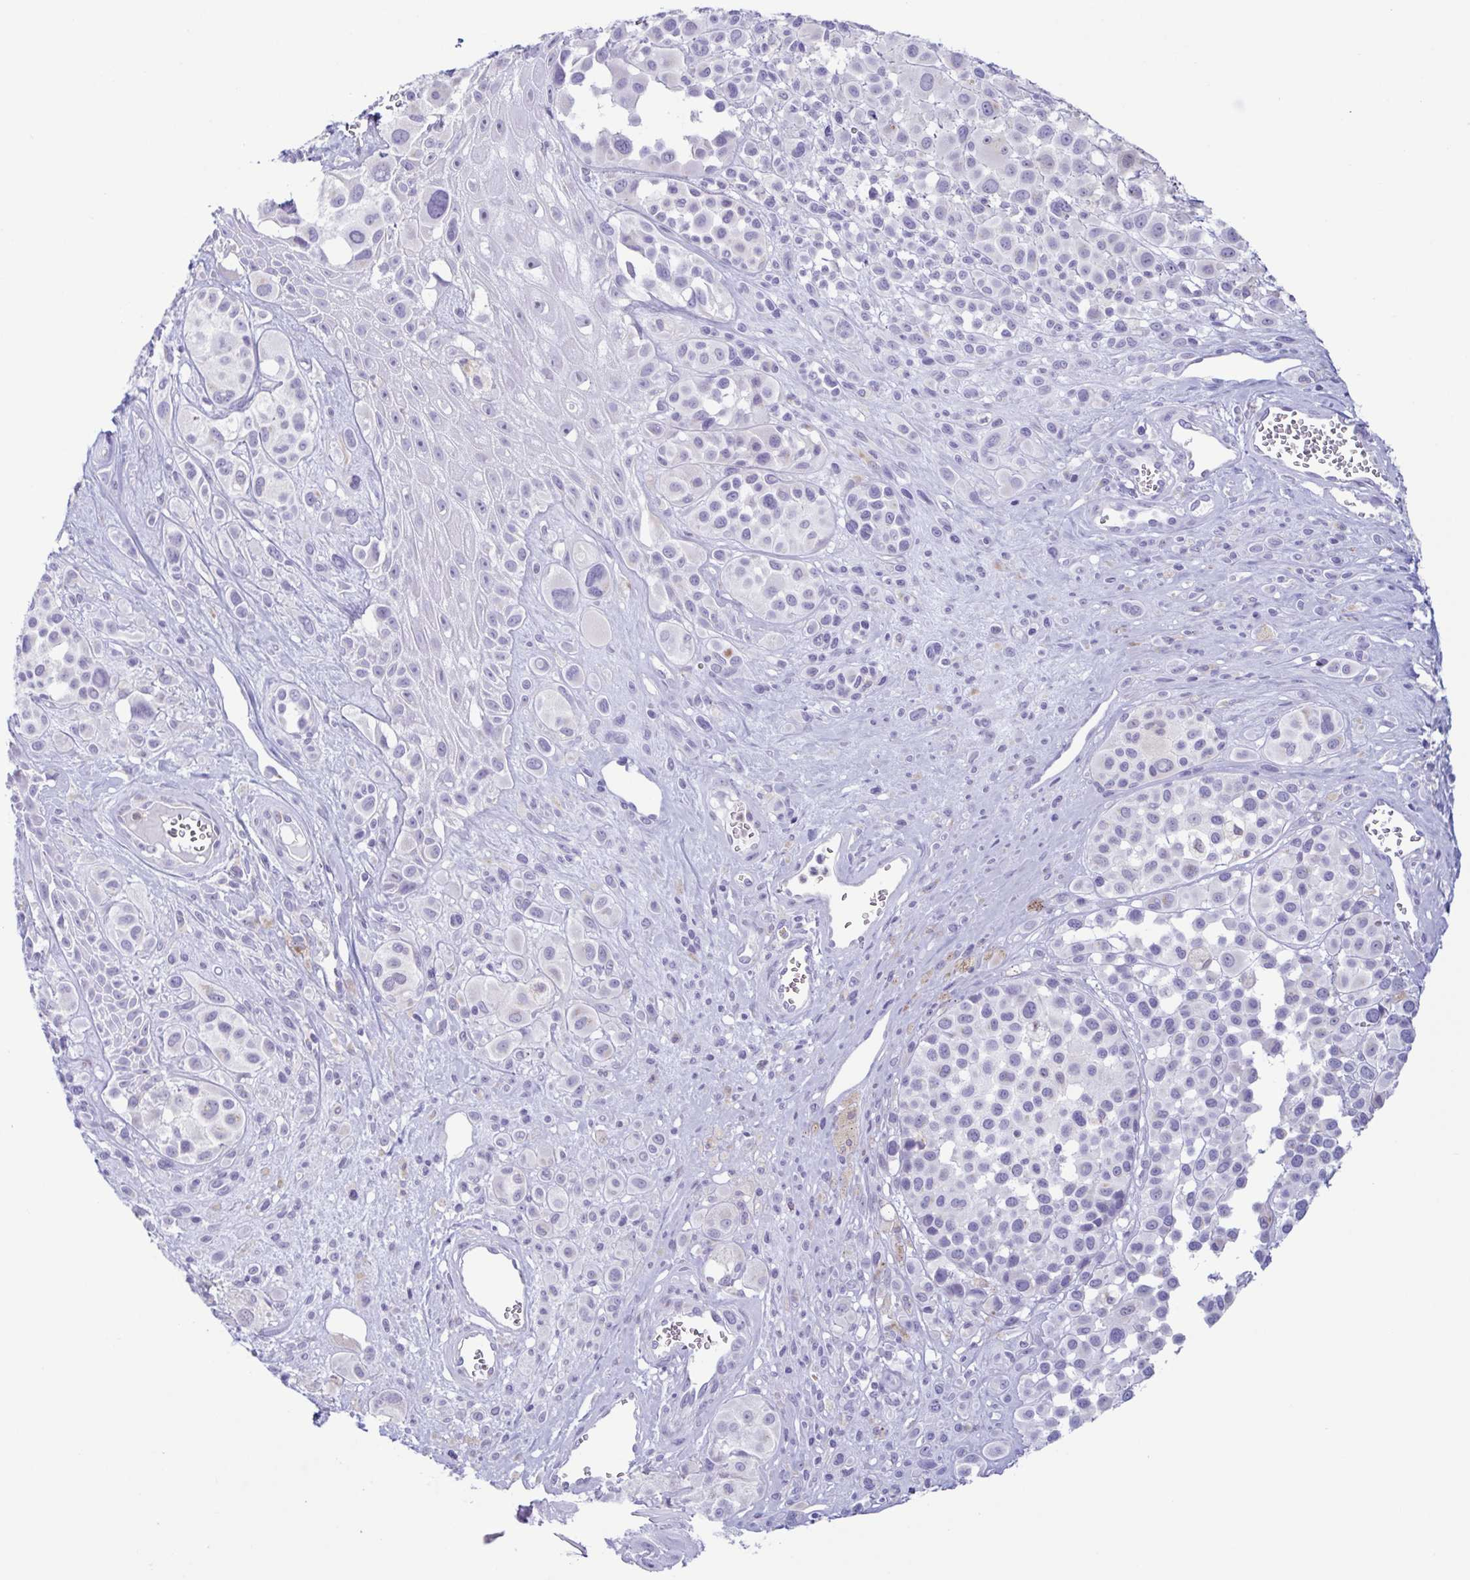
{"staining": {"intensity": "negative", "quantity": "none", "location": "none"}, "tissue": "melanoma", "cell_type": "Tumor cells", "image_type": "cancer", "snomed": [{"axis": "morphology", "description": "Malignant melanoma, NOS"}, {"axis": "topography", "description": "Skin"}], "caption": "This is an IHC photomicrograph of human malignant melanoma. There is no expression in tumor cells.", "gene": "AZU1", "patient": {"sex": "male", "age": 77}}